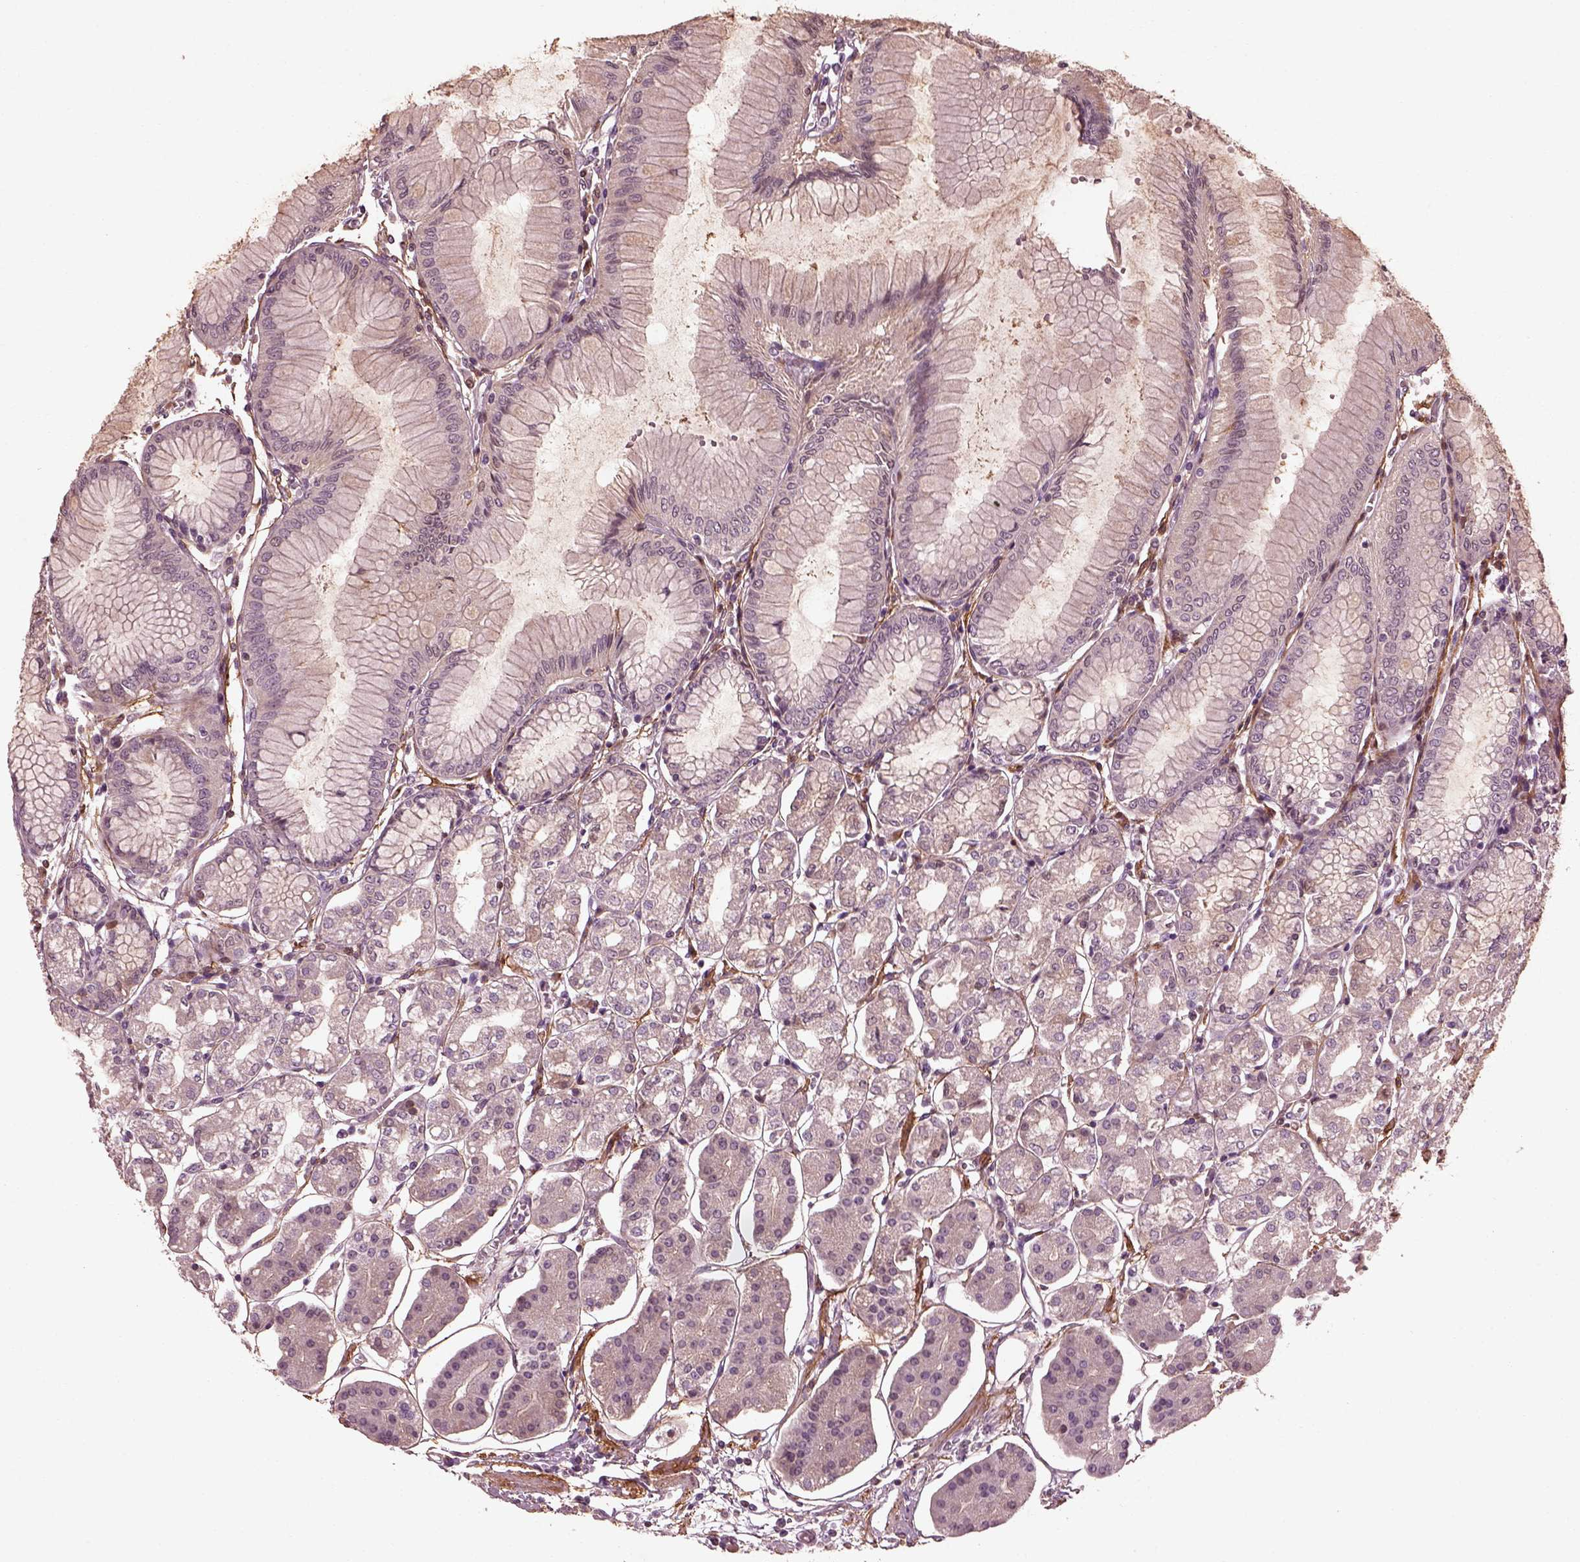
{"staining": {"intensity": "negative", "quantity": "none", "location": "none"}, "tissue": "stomach", "cell_type": "Glandular cells", "image_type": "normal", "snomed": [{"axis": "morphology", "description": "Normal tissue, NOS"}, {"axis": "topography", "description": "Skeletal muscle"}, {"axis": "topography", "description": "Stomach"}], "caption": "This is an immunohistochemistry (IHC) histopathology image of benign stomach. There is no staining in glandular cells.", "gene": "EFEMP1", "patient": {"sex": "female", "age": 57}}